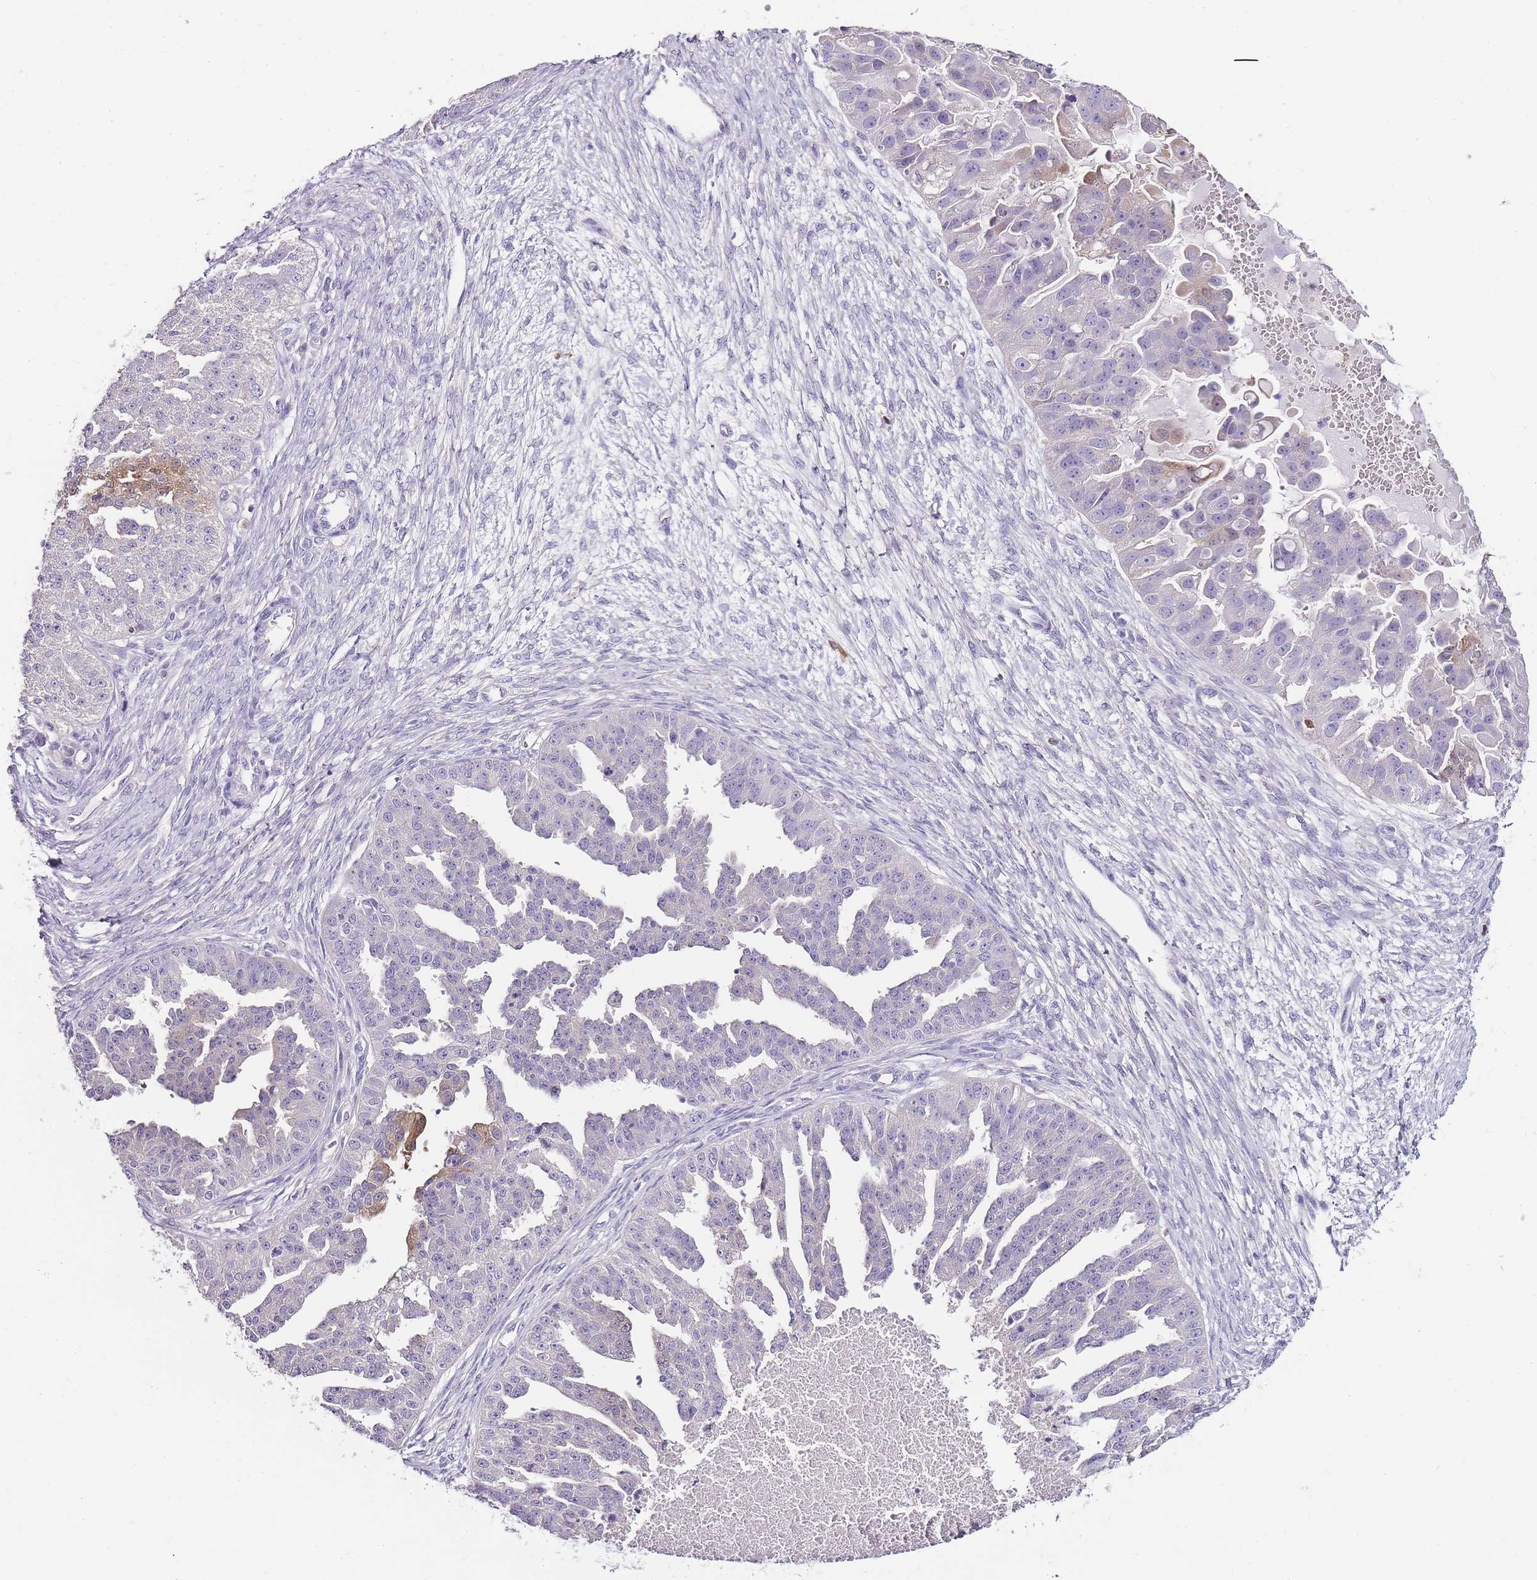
{"staining": {"intensity": "negative", "quantity": "none", "location": "none"}, "tissue": "ovarian cancer", "cell_type": "Tumor cells", "image_type": "cancer", "snomed": [{"axis": "morphology", "description": "Cystadenocarcinoma, serous, NOS"}, {"axis": "topography", "description": "Ovary"}], "caption": "Protein analysis of serous cystadenocarcinoma (ovarian) reveals no significant expression in tumor cells.", "gene": "ZBP1", "patient": {"sex": "female", "age": 58}}